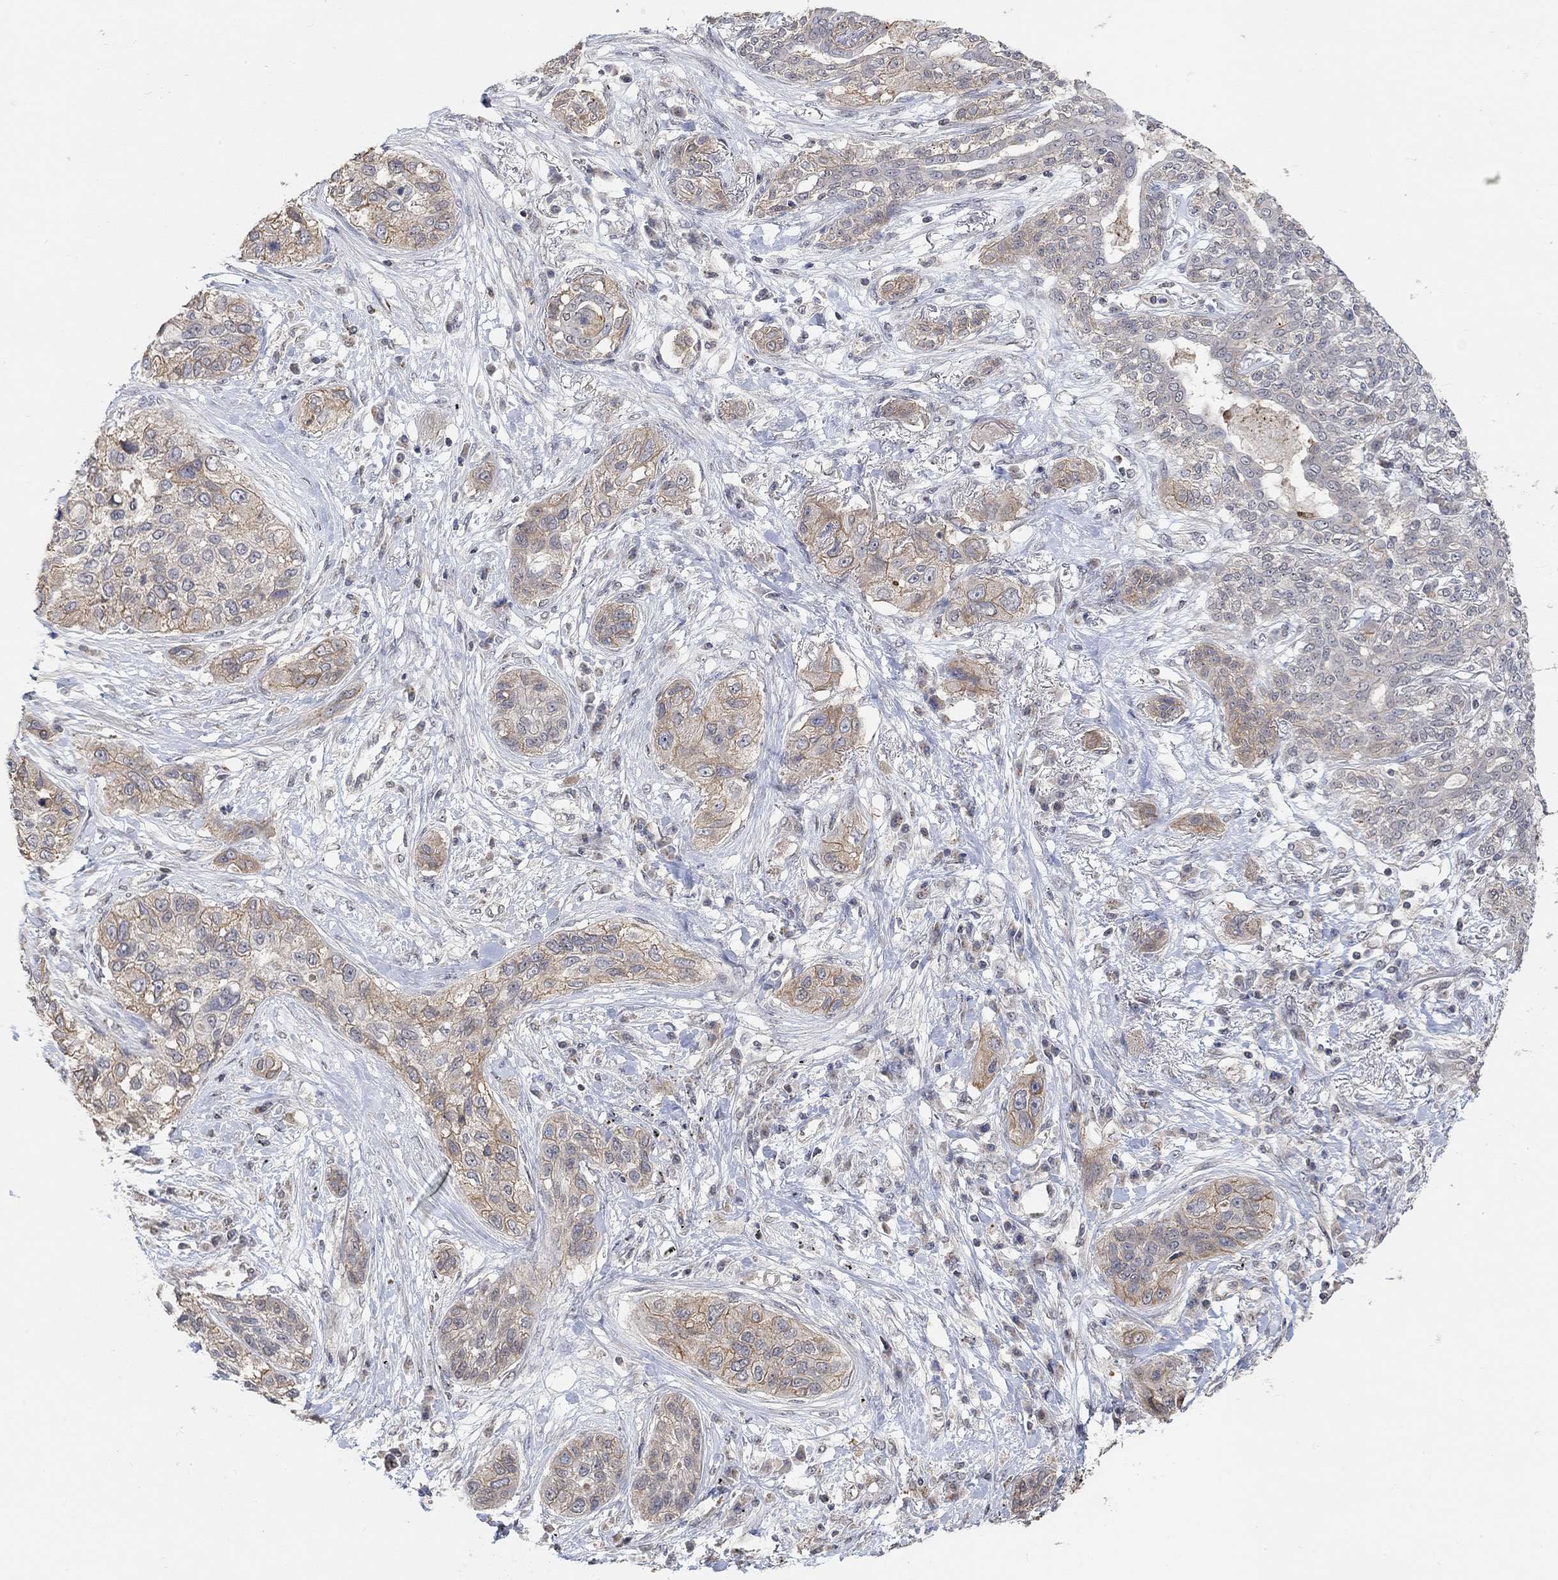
{"staining": {"intensity": "moderate", "quantity": "<25%", "location": "cytoplasmic/membranous"}, "tissue": "lung cancer", "cell_type": "Tumor cells", "image_type": "cancer", "snomed": [{"axis": "morphology", "description": "Squamous cell carcinoma, NOS"}, {"axis": "topography", "description": "Lung"}], "caption": "A brown stain highlights moderate cytoplasmic/membranous expression of a protein in lung squamous cell carcinoma tumor cells. (DAB = brown stain, brightfield microscopy at high magnification).", "gene": "UNC5B", "patient": {"sex": "female", "age": 70}}